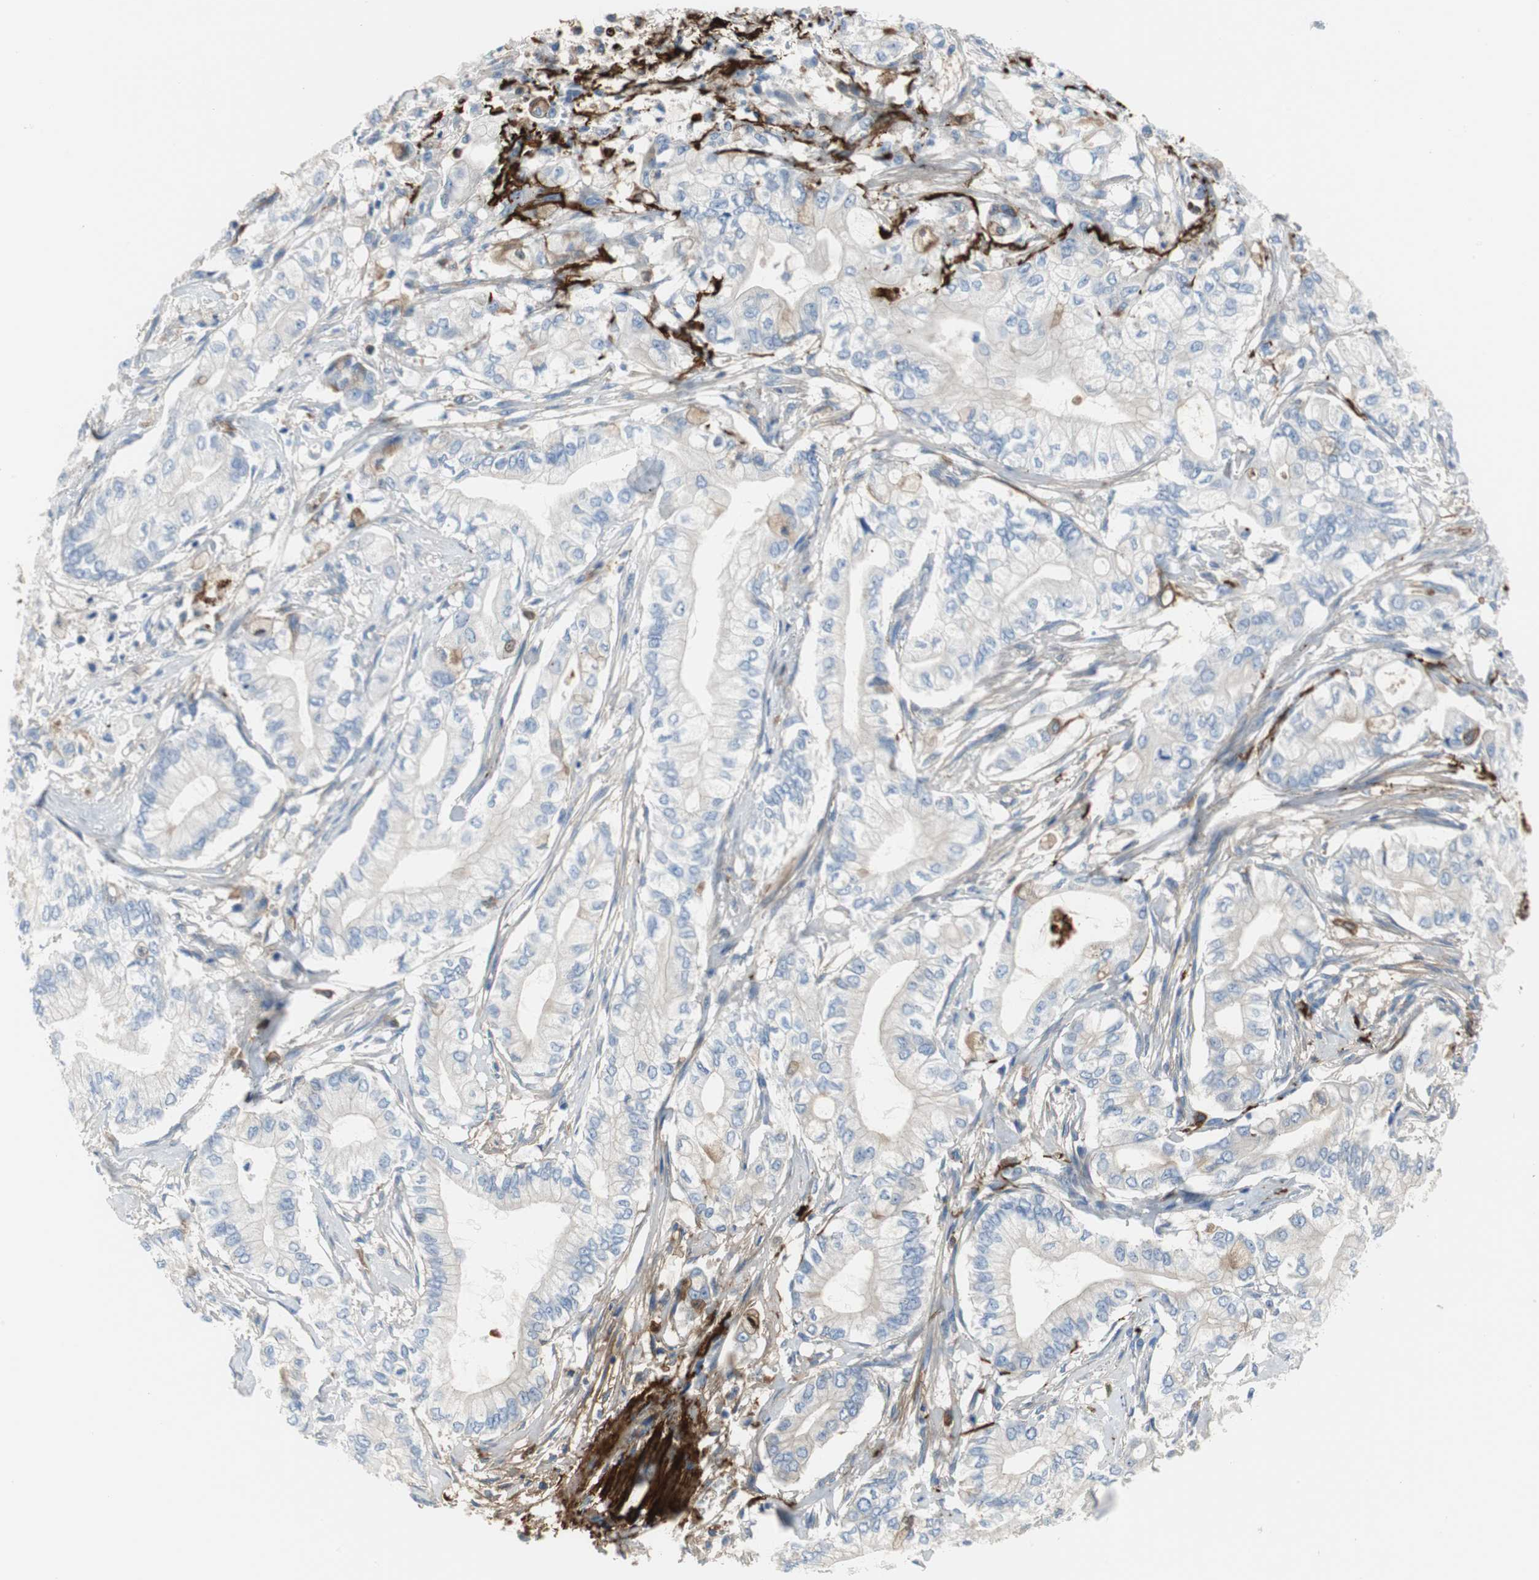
{"staining": {"intensity": "weak", "quantity": "<25%", "location": "cytoplasmic/membranous"}, "tissue": "pancreatic cancer", "cell_type": "Tumor cells", "image_type": "cancer", "snomed": [{"axis": "morphology", "description": "Adenocarcinoma, NOS"}, {"axis": "topography", "description": "Pancreas"}], "caption": "This is an IHC photomicrograph of human pancreatic cancer (adenocarcinoma). There is no positivity in tumor cells.", "gene": "APCS", "patient": {"sex": "male", "age": 70}}